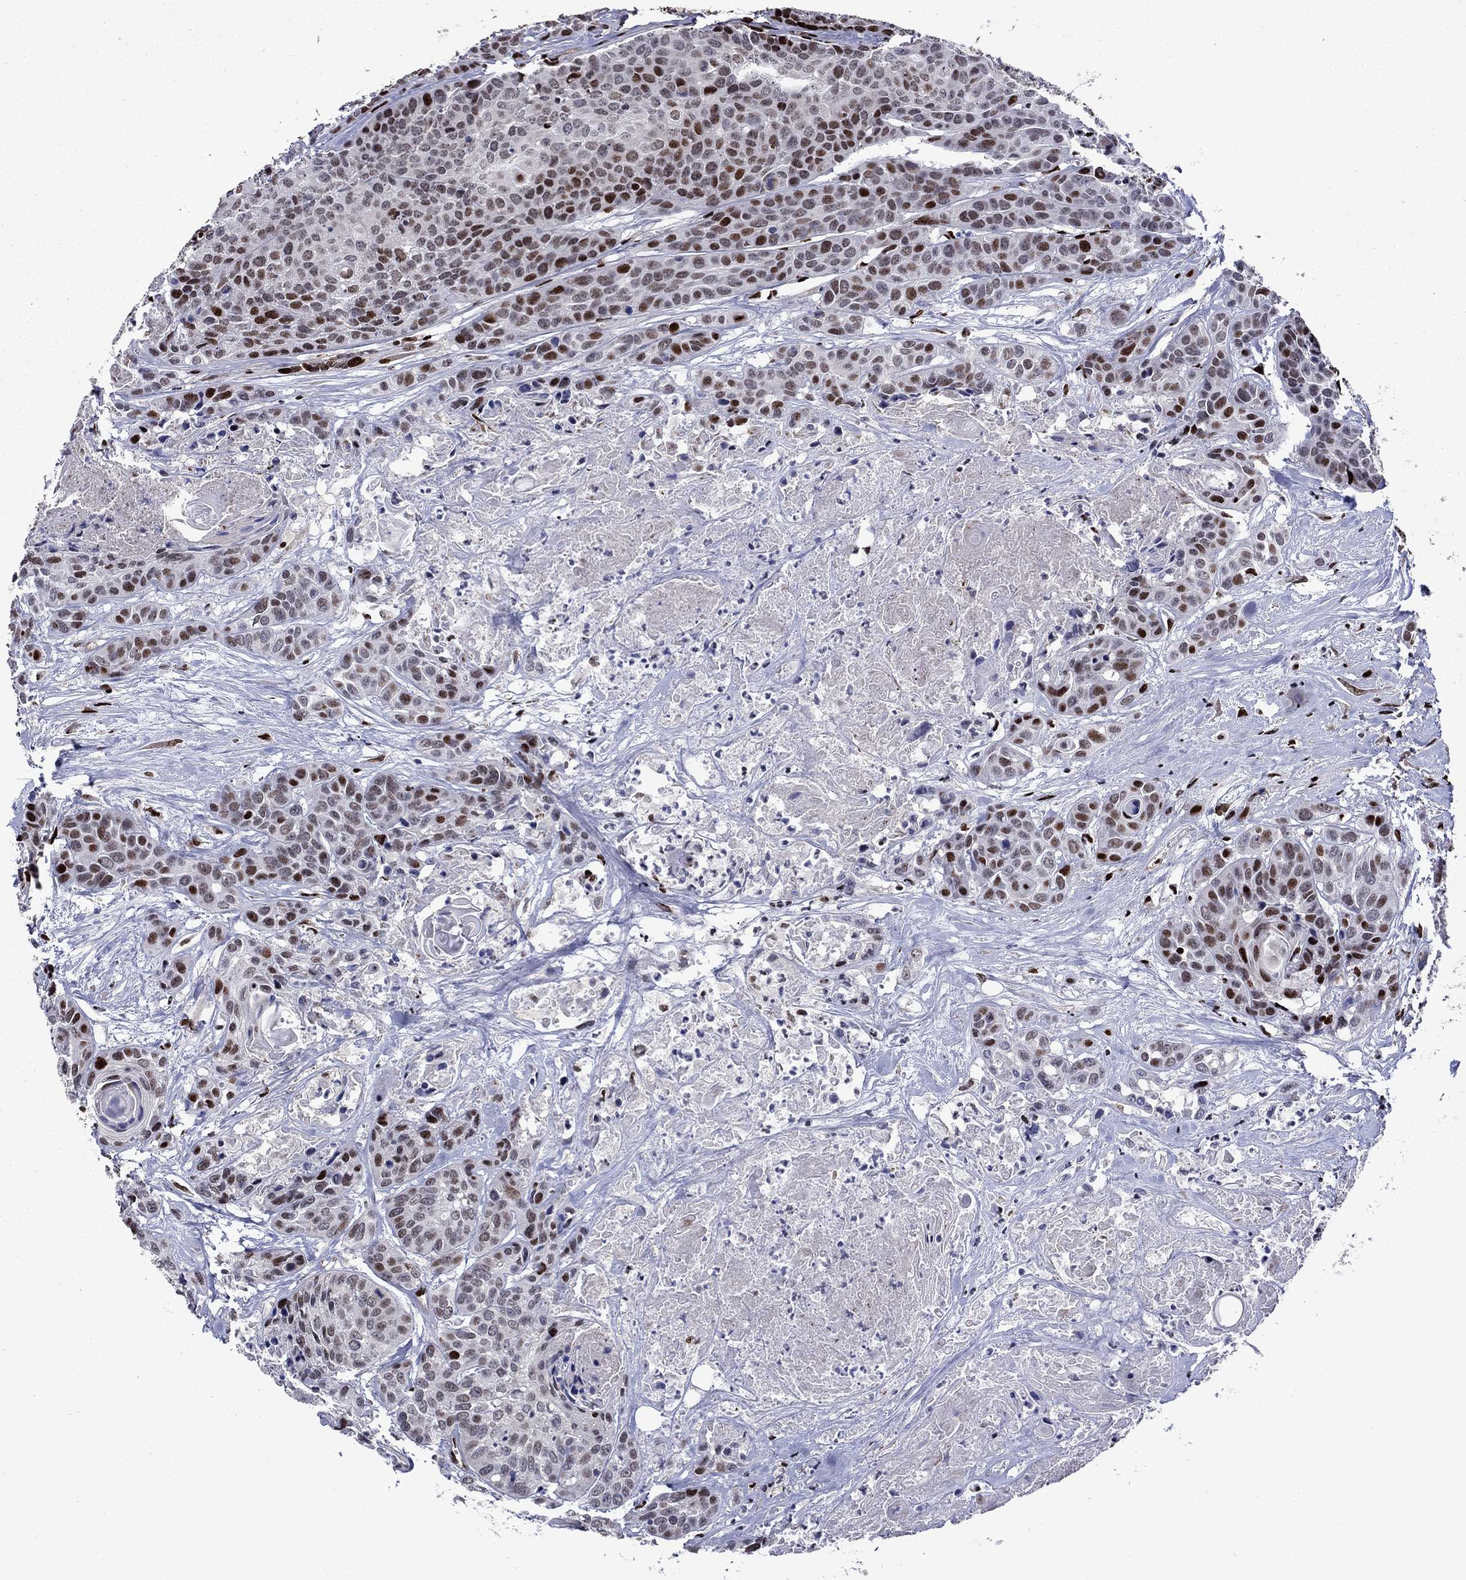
{"staining": {"intensity": "strong", "quantity": "<25%", "location": "nuclear"}, "tissue": "head and neck cancer", "cell_type": "Tumor cells", "image_type": "cancer", "snomed": [{"axis": "morphology", "description": "Squamous cell carcinoma, NOS"}, {"axis": "topography", "description": "Oral tissue"}, {"axis": "topography", "description": "Head-Neck"}], "caption": "Immunohistochemistry (IHC) micrograph of neoplastic tissue: squamous cell carcinoma (head and neck) stained using IHC displays medium levels of strong protein expression localized specifically in the nuclear of tumor cells, appearing as a nuclear brown color.", "gene": "LIMK1", "patient": {"sex": "male", "age": 56}}